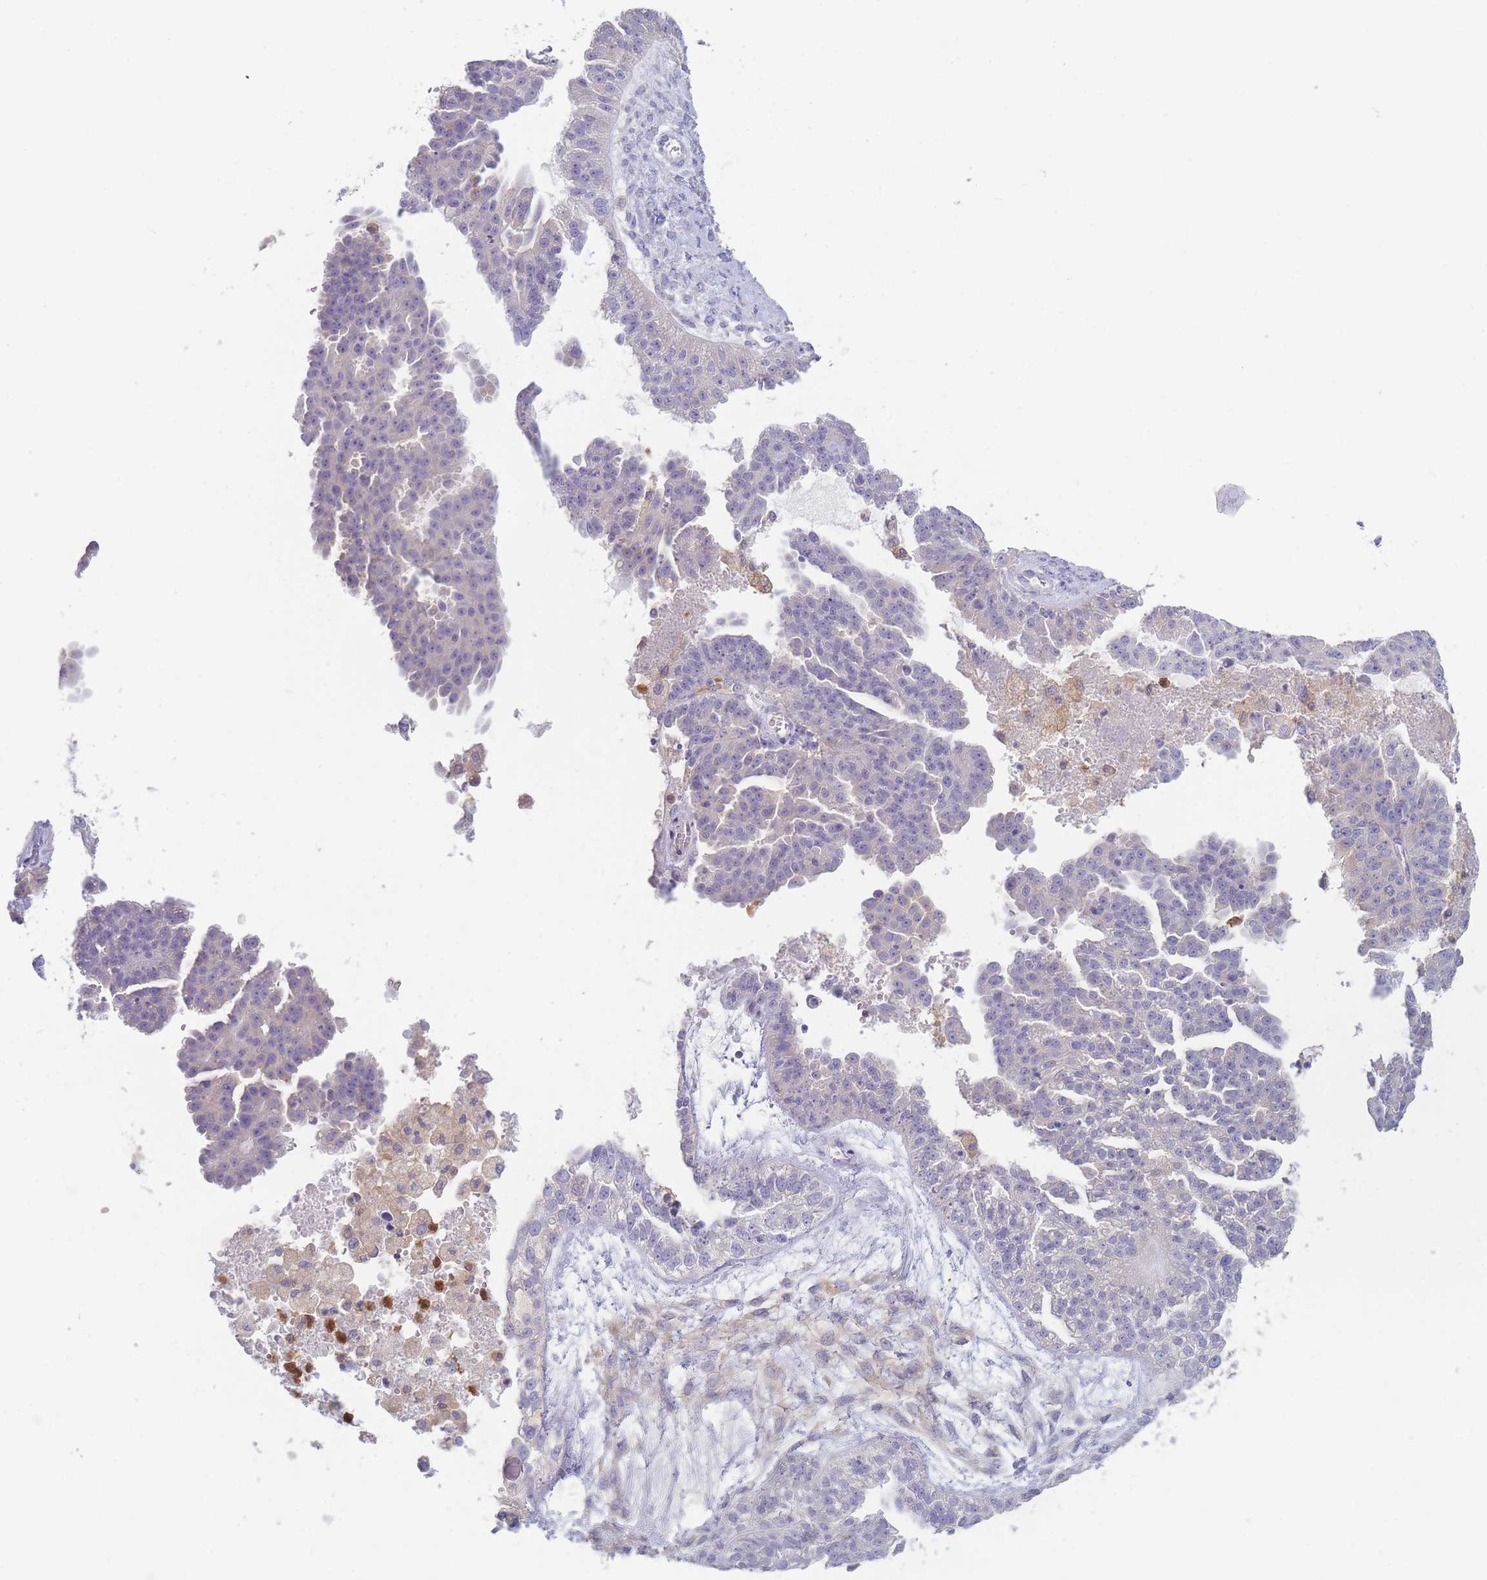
{"staining": {"intensity": "negative", "quantity": "none", "location": "none"}, "tissue": "ovarian cancer", "cell_type": "Tumor cells", "image_type": "cancer", "snomed": [{"axis": "morphology", "description": "Cystadenocarcinoma, serous, NOS"}, {"axis": "topography", "description": "Ovary"}], "caption": "A photomicrograph of human ovarian cancer is negative for staining in tumor cells.", "gene": "ST3GAL4", "patient": {"sex": "female", "age": 58}}